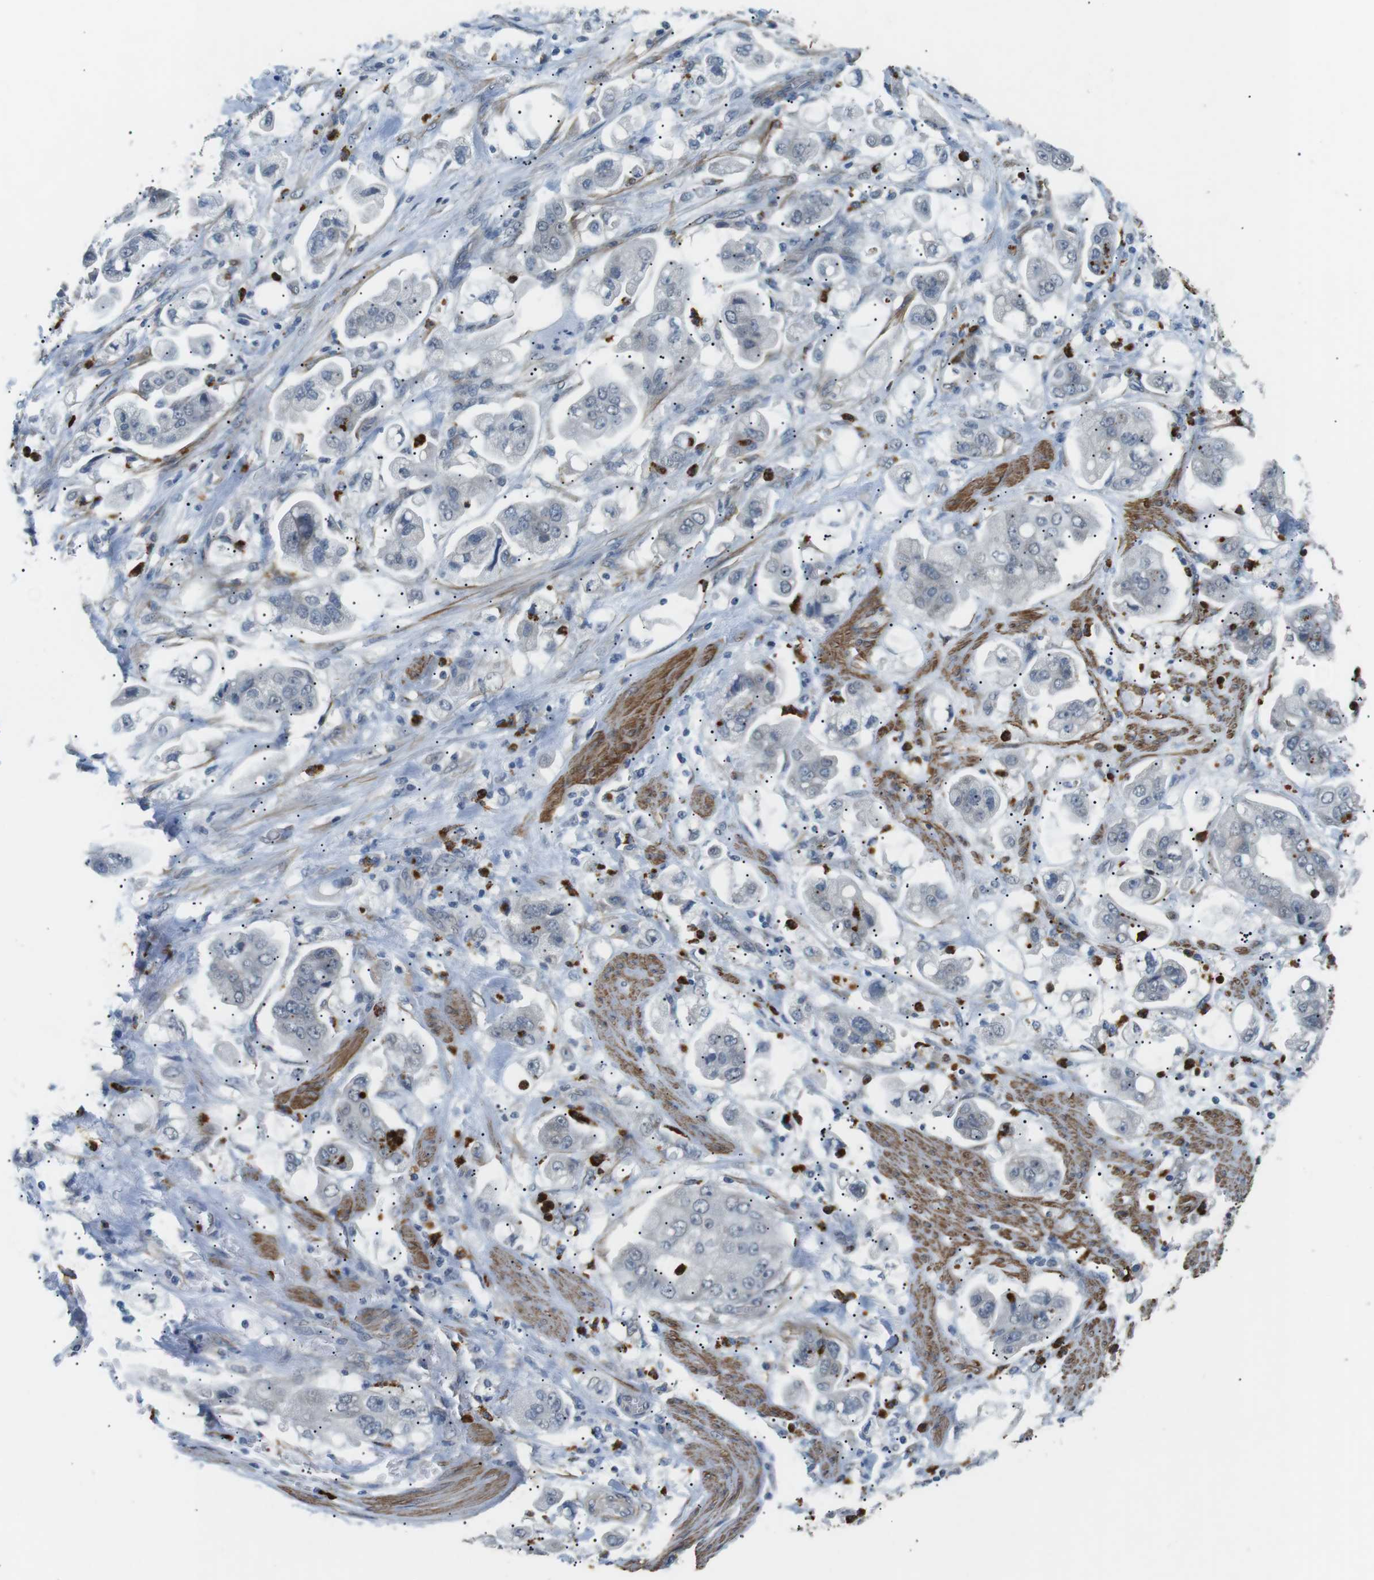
{"staining": {"intensity": "negative", "quantity": "none", "location": "none"}, "tissue": "stomach cancer", "cell_type": "Tumor cells", "image_type": "cancer", "snomed": [{"axis": "morphology", "description": "Adenocarcinoma, NOS"}, {"axis": "topography", "description": "Stomach"}], "caption": "Adenocarcinoma (stomach) was stained to show a protein in brown. There is no significant expression in tumor cells. The staining is performed using DAB brown chromogen with nuclei counter-stained in using hematoxylin.", "gene": "GZMM", "patient": {"sex": "male", "age": 62}}